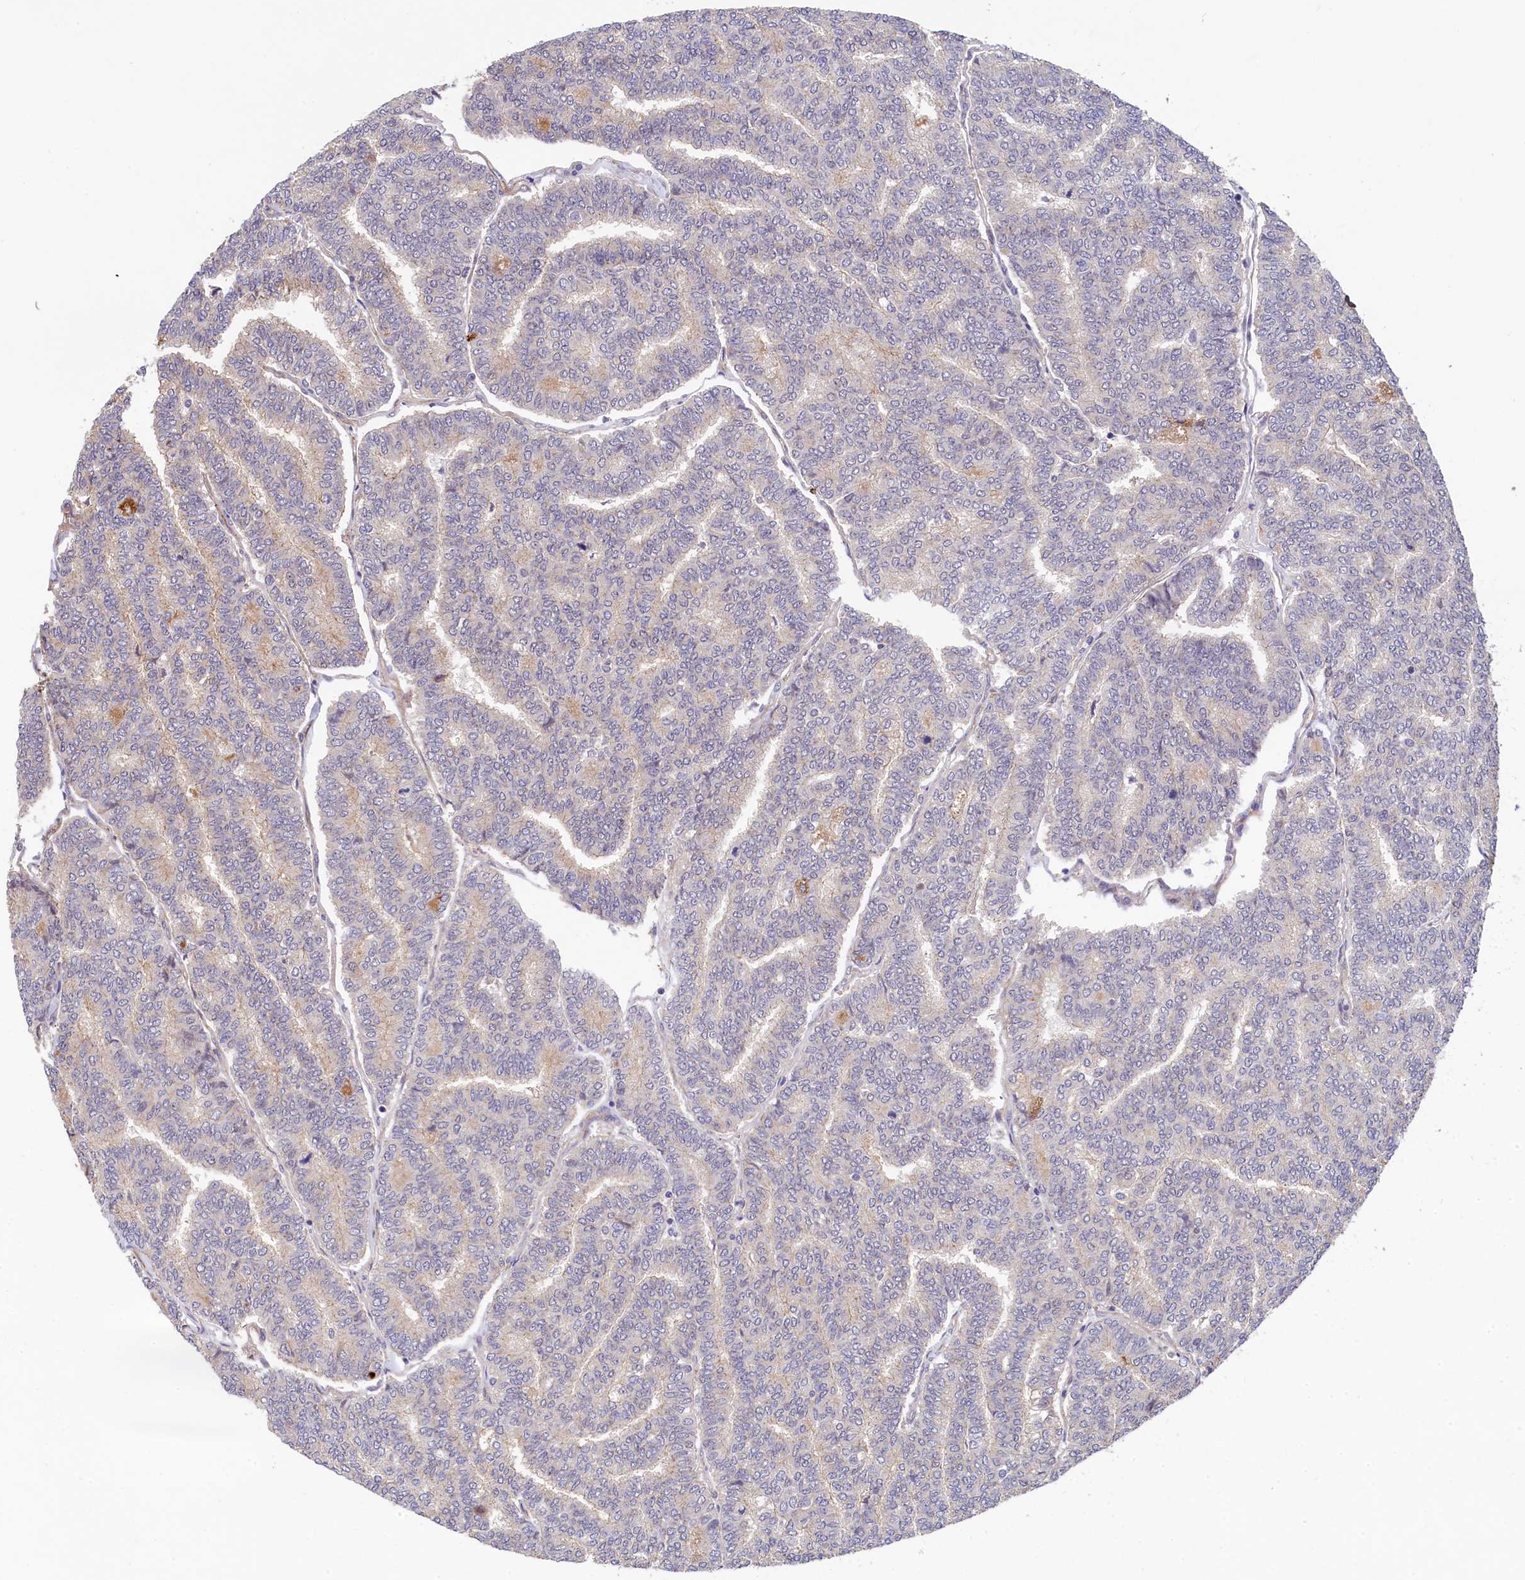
{"staining": {"intensity": "negative", "quantity": "none", "location": "none"}, "tissue": "thyroid cancer", "cell_type": "Tumor cells", "image_type": "cancer", "snomed": [{"axis": "morphology", "description": "Papillary adenocarcinoma, NOS"}, {"axis": "topography", "description": "Thyroid gland"}], "caption": "DAB immunohistochemical staining of thyroid papillary adenocarcinoma exhibits no significant staining in tumor cells. (DAB immunohistochemistry (IHC) with hematoxylin counter stain).", "gene": "ARL14EP", "patient": {"sex": "female", "age": 35}}